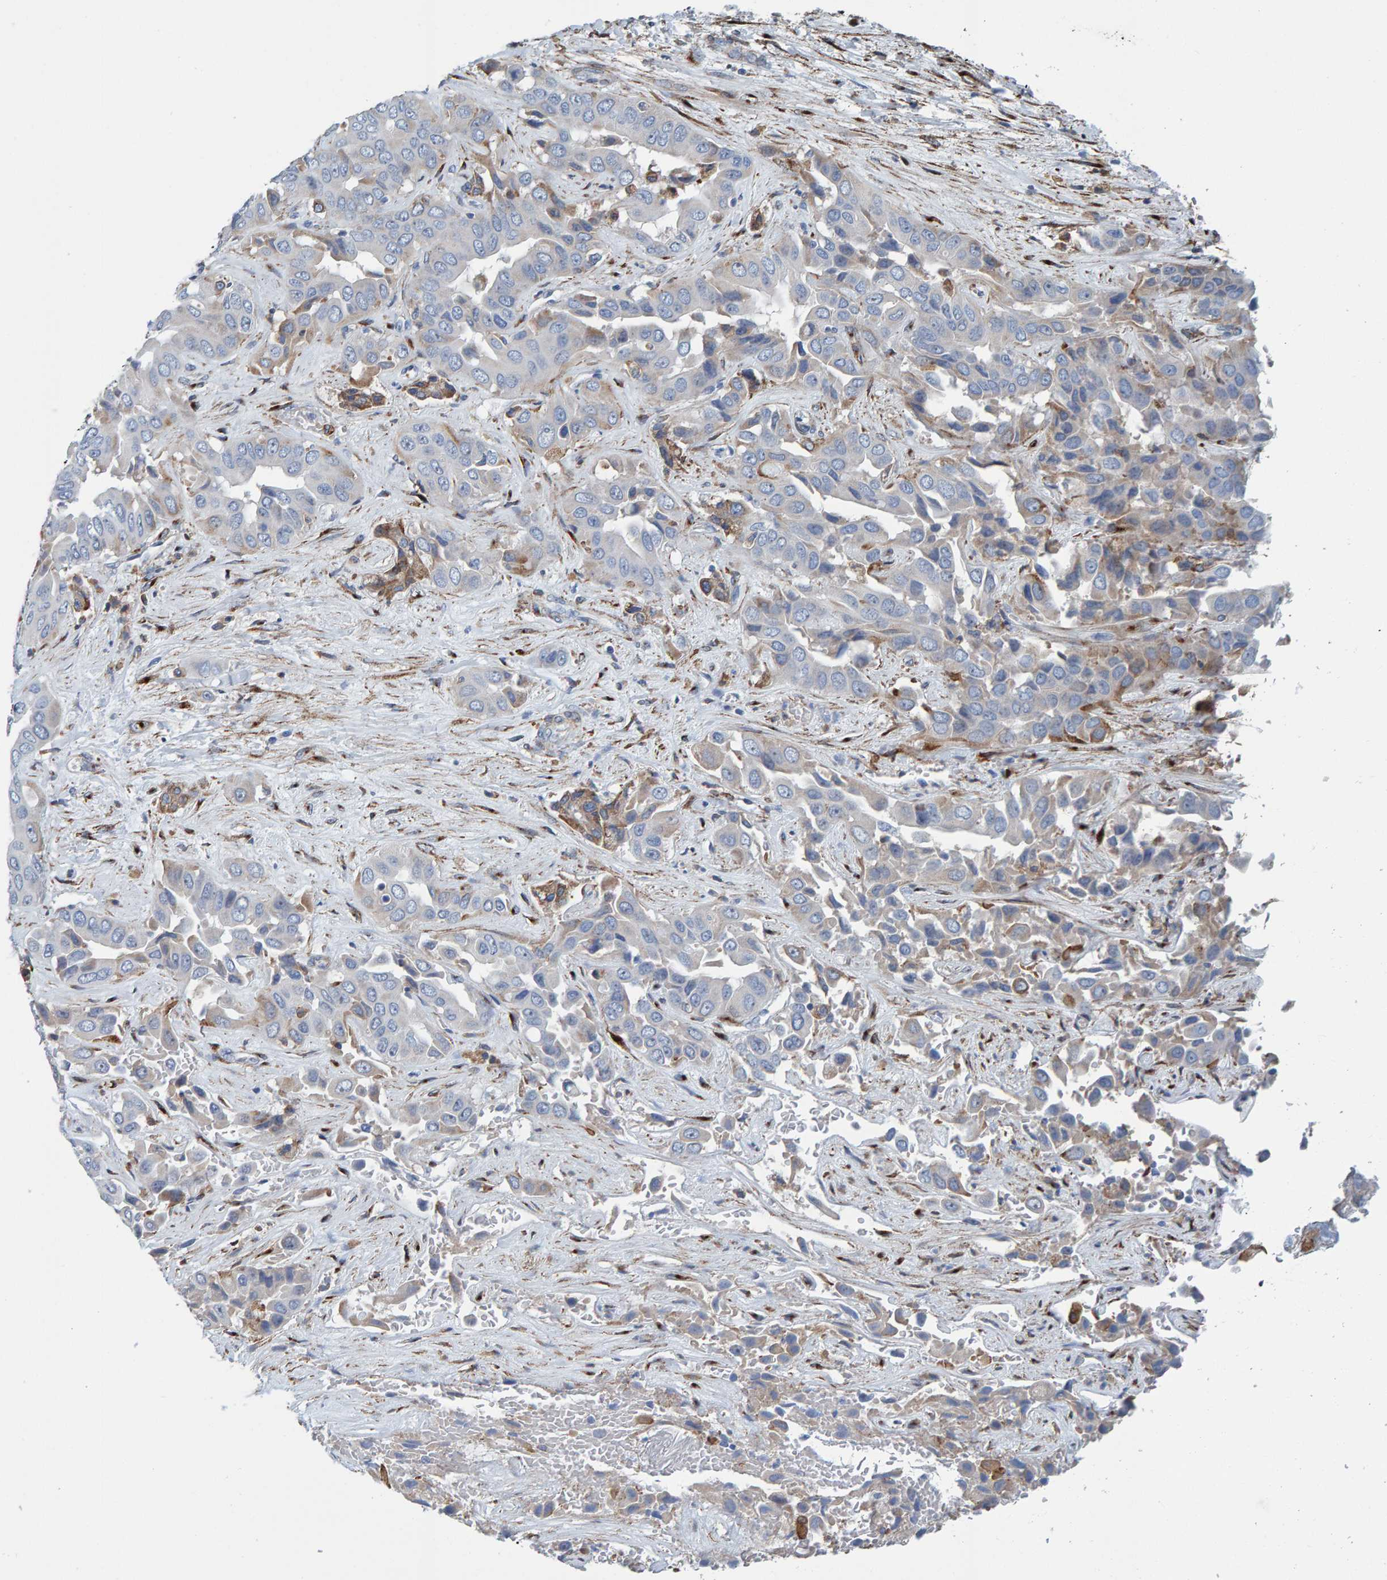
{"staining": {"intensity": "negative", "quantity": "none", "location": "none"}, "tissue": "liver cancer", "cell_type": "Tumor cells", "image_type": "cancer", "snomed": [{"axis": "morphology", "description": "Cholangiocarcinoma"}, {"axis": "topography", "description": "Liver"}], "caption": "Histopathology image shows no significant protein positivity in tumor cells of liver cancer (cholangiocarcinoma).", "gene": "LRP1", "patient": {"sex": "female", "age": 52}}